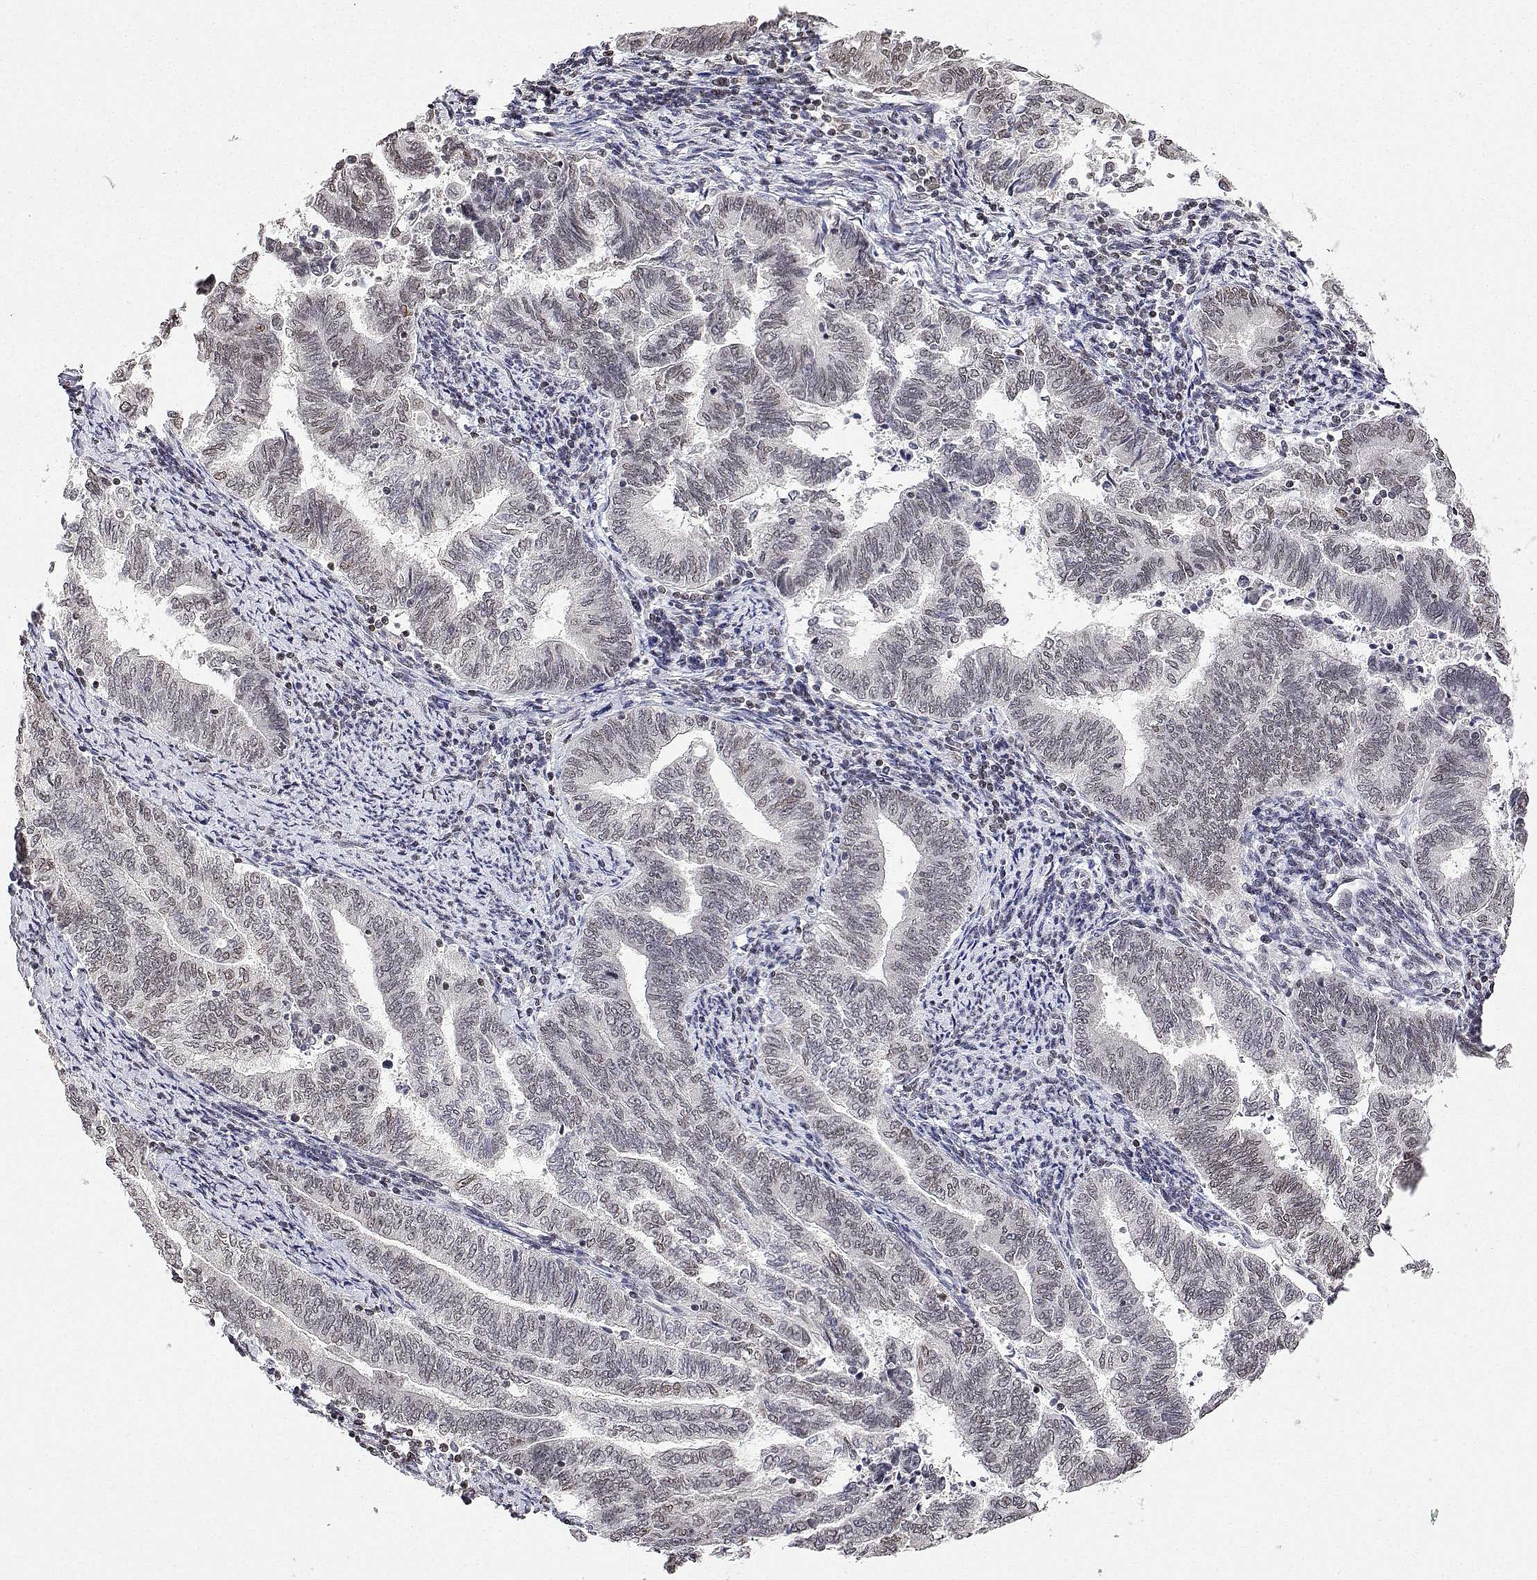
{"staining": {"intensity": "weak", "quantity": "<25%", "location": "nuclear"}, "tissue": "endometrial cancer", "cell_type": "Tumor cells", "image_type": "cancer", "snomed": [{"axis": "morphology", "description": "Adenocarcinoma, NOS"}, {"axis": "topography", "description": "Endometrium"}], "caption": "The IHC image has no significant positivity in tumor cells of endometrial adenocarcinoma tissue.", "gene": "XPC", "patient": {"sex": "female", "age": 65}}